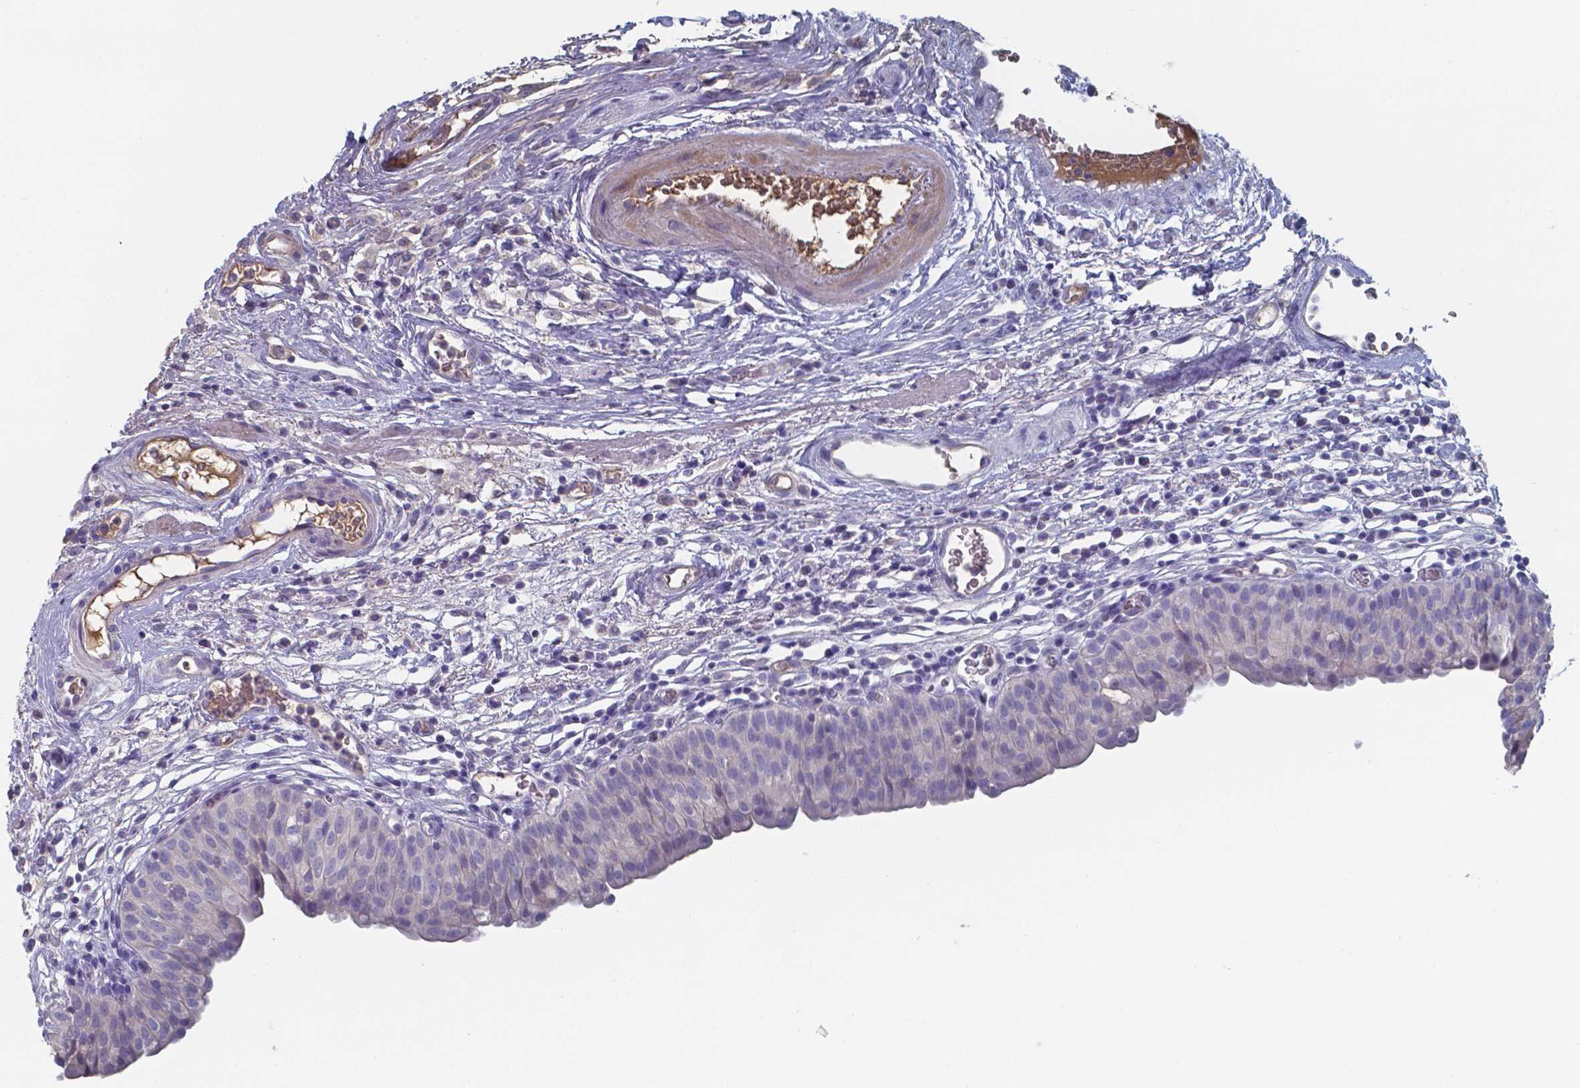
{"staining": {"intensity": "negative", "quantity": "none", "location": "none"}, "tissue": "urinary bladder", "cell_type": "Urothelial cells", "image_type": "normal", "snomed": [{"axis": "morphology", "description": "Normal tissue, NOS"}, {"axis": "morphology", "description": "Inflammation, NOS"}, {"axis": "topography", "description": "Urinary bladder"}], "caption": "Immunohistochemistry histopathology image of unremarkable urinary bladder stained for a protein (brown), which demonstrates no staining in urothelial cells. (DAB (3,3'-diaminobenzidine) immunohistochemistry (IHC), high magnification).", "gene": "BTBD17", "patient": {"sex": "male", "age": 57}}